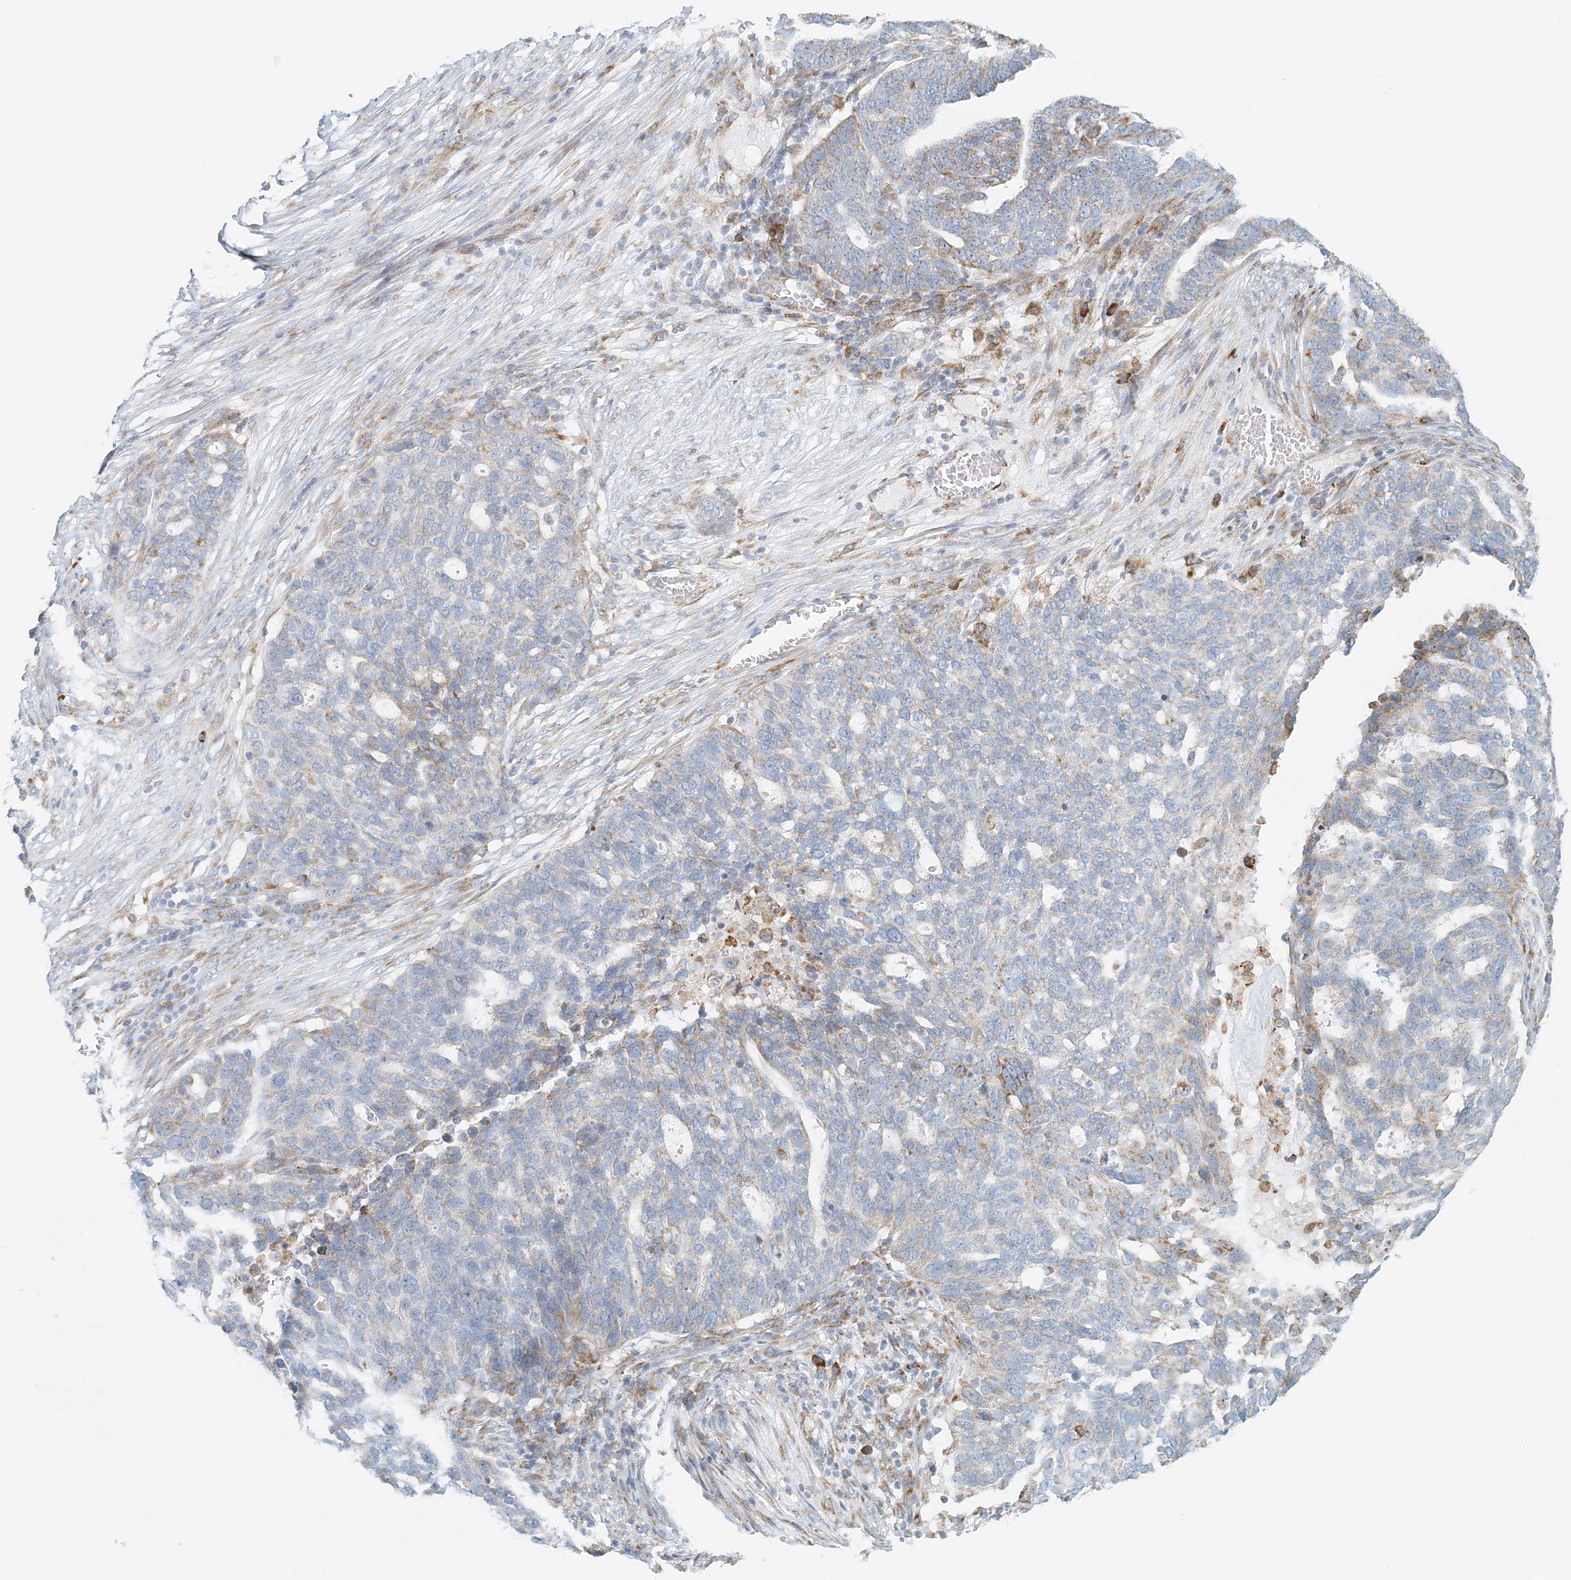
{"staining": {"intensity": "weak", "quantity": "<25%", "location": "cytoplasmic/membranous"}, "tissue": "ovarian cancer", "cell_type": "Tumor cells", "image_type": "cancer", "snomed": [{"axis": "morphology", "description": "Cystadenocarcinoma, serous, NOS"}, {"axis": "topography", "description": "Ovary"}], "caption": "Immunohistochemical staining of ovarian cancer exhibits no significant expression in tumor cells.", "gene": "STK11IP", "patient": {"sex": "female", "age": 59}}